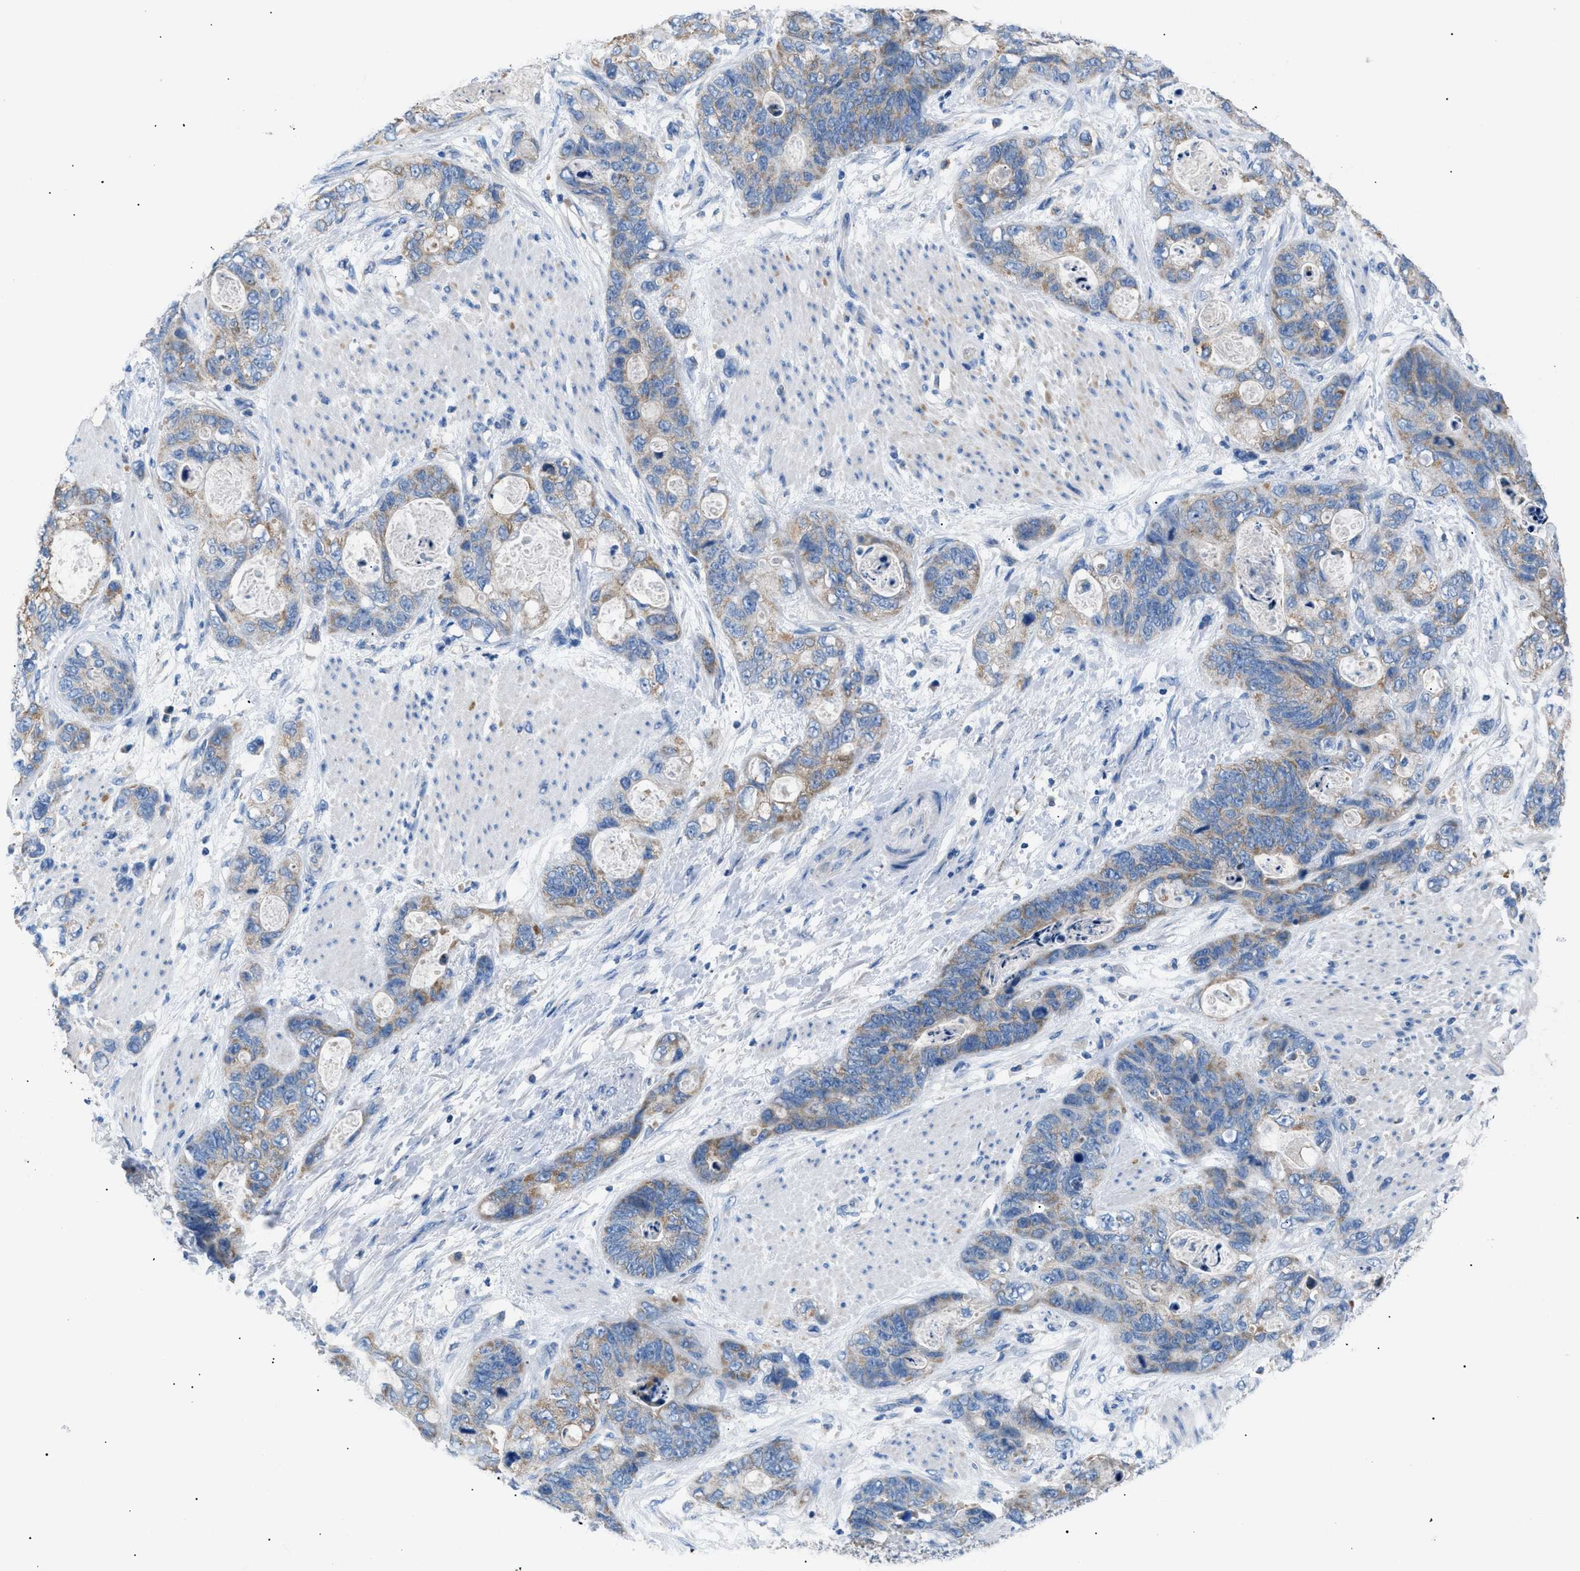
{"staining": {"intensity": "moderate", "quantity": "25%-75%", "location": "cytoplasmic/membranous"}, "tissue": "stomach cancer", "cell_type": "Tumor cells", "image_type": "cancer", "snomed": [{"axis": "morphology", "description": "Normal tissue, NOS"}, {"axis": "morphology", "description": "Adenocarcinoma, NOS"}, {"axis": "topography", "description": "Stomach"}], "caption": "IHC micrograph of neoplastic tissue: stomach adenocarcinoma stained using immunohistochemistry displays medium levels of moderate protein expression localized specifically in the cytoplasmic/membranous of tumor cells, appearing as a cytoplasmic/membranous brown color.", "gene": "ILDR1", "patient": {"sex": "female", "age": 89}}